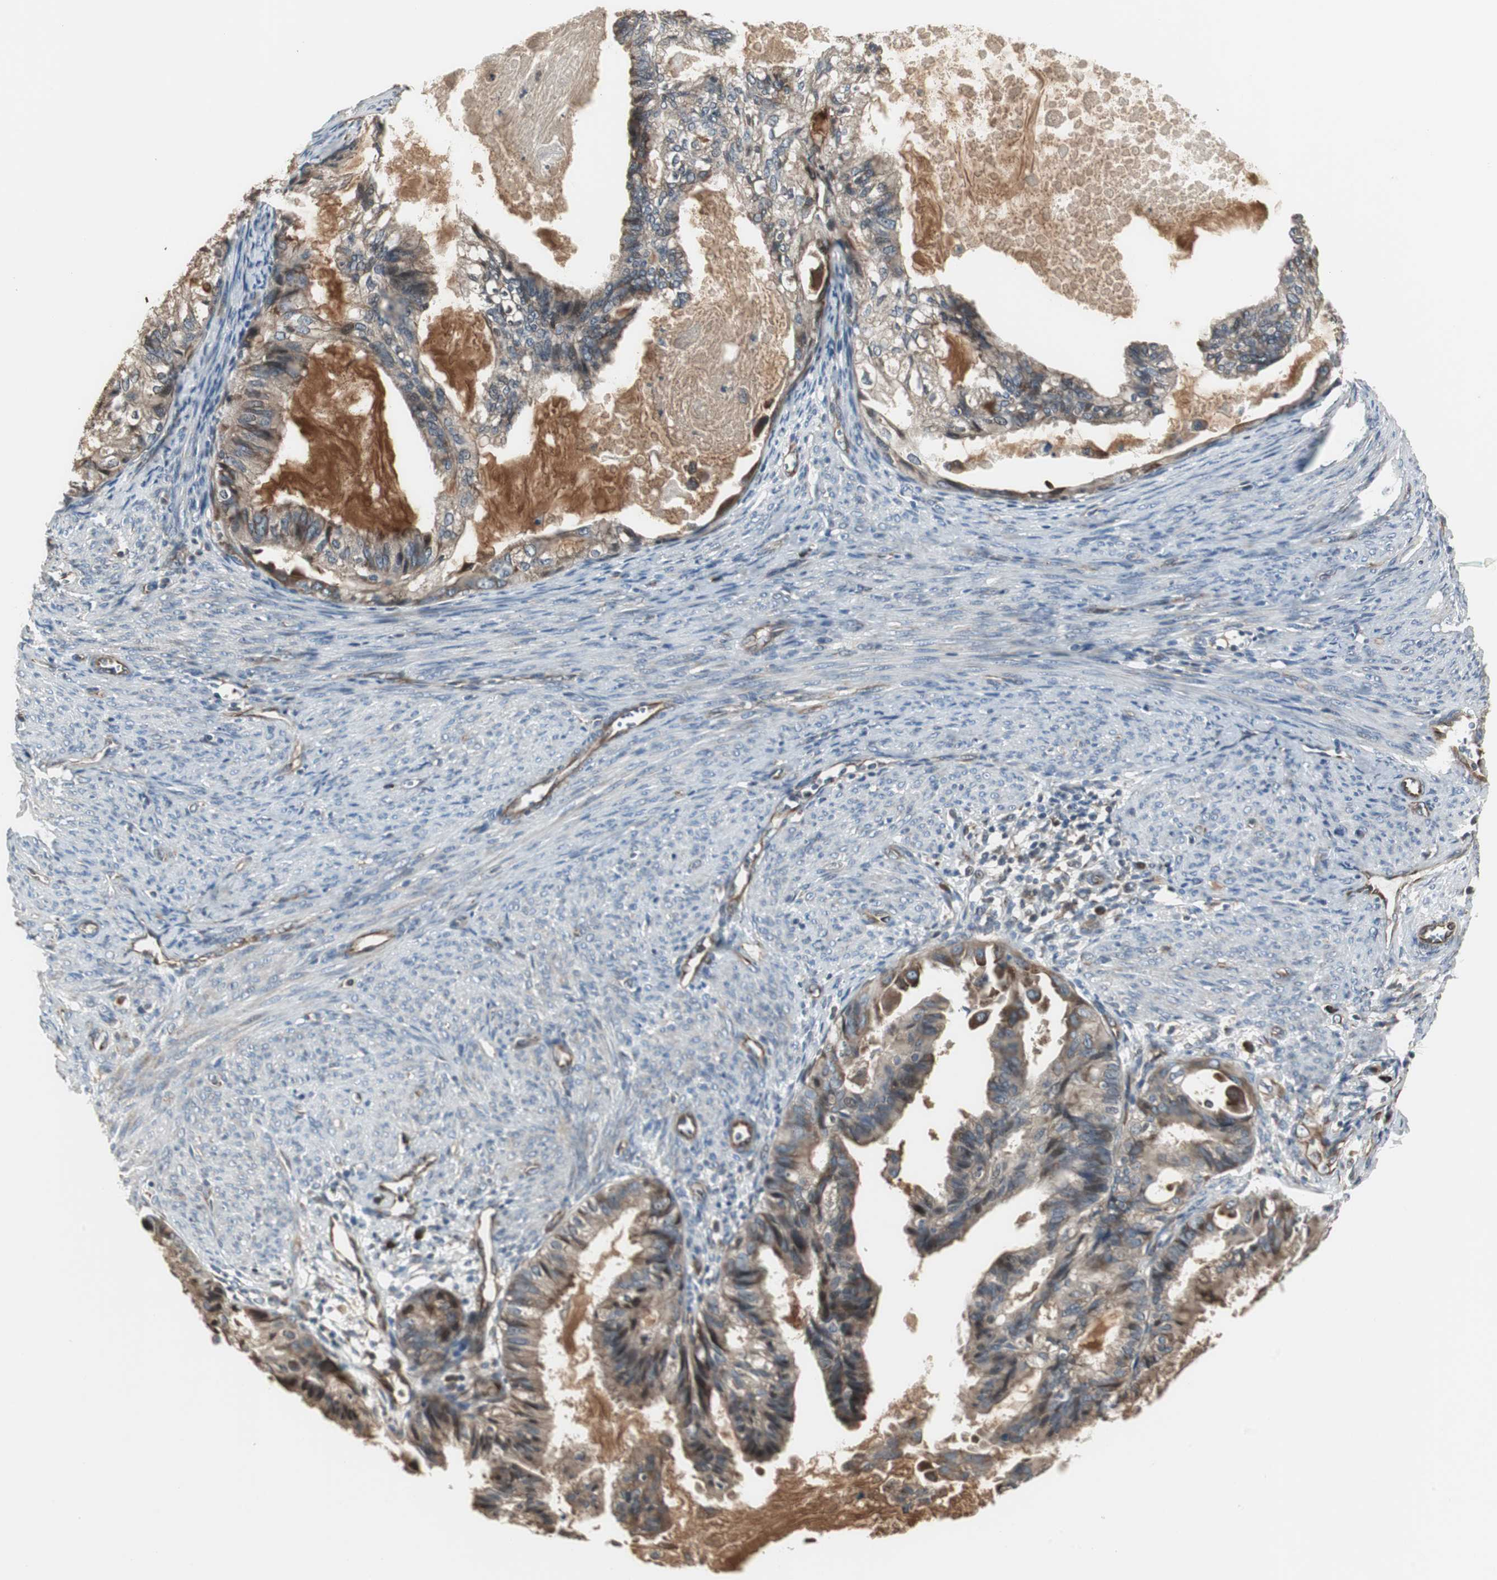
{"staining": {"intensity": "weak", "quantity": "25%-75%", "location": "cytoplasmic/membranous"}, "tissue": "cervical cancer", "cell_type": "Tumor cells", "image_type": "cancer", "snomed": [{"axis": "morphology", "description": "Normal tissue, NOS"}, {"axis": "morphology", "description": "Adenocarcinoma, NOS"}, {"axis": "topography", "description": "Cervix"}, {"axis": "topography", "description": "Endometrium"}], "caption": "Immunohistochemistry (IHC) (DAB) staining of cervical adenocarcinoma shows weak cytoplasmic/membranous protein staining in approximately 25%-75% of tumor cells.", "gene": "CHP1", "patient": {"sex": "female", "age": 86}}